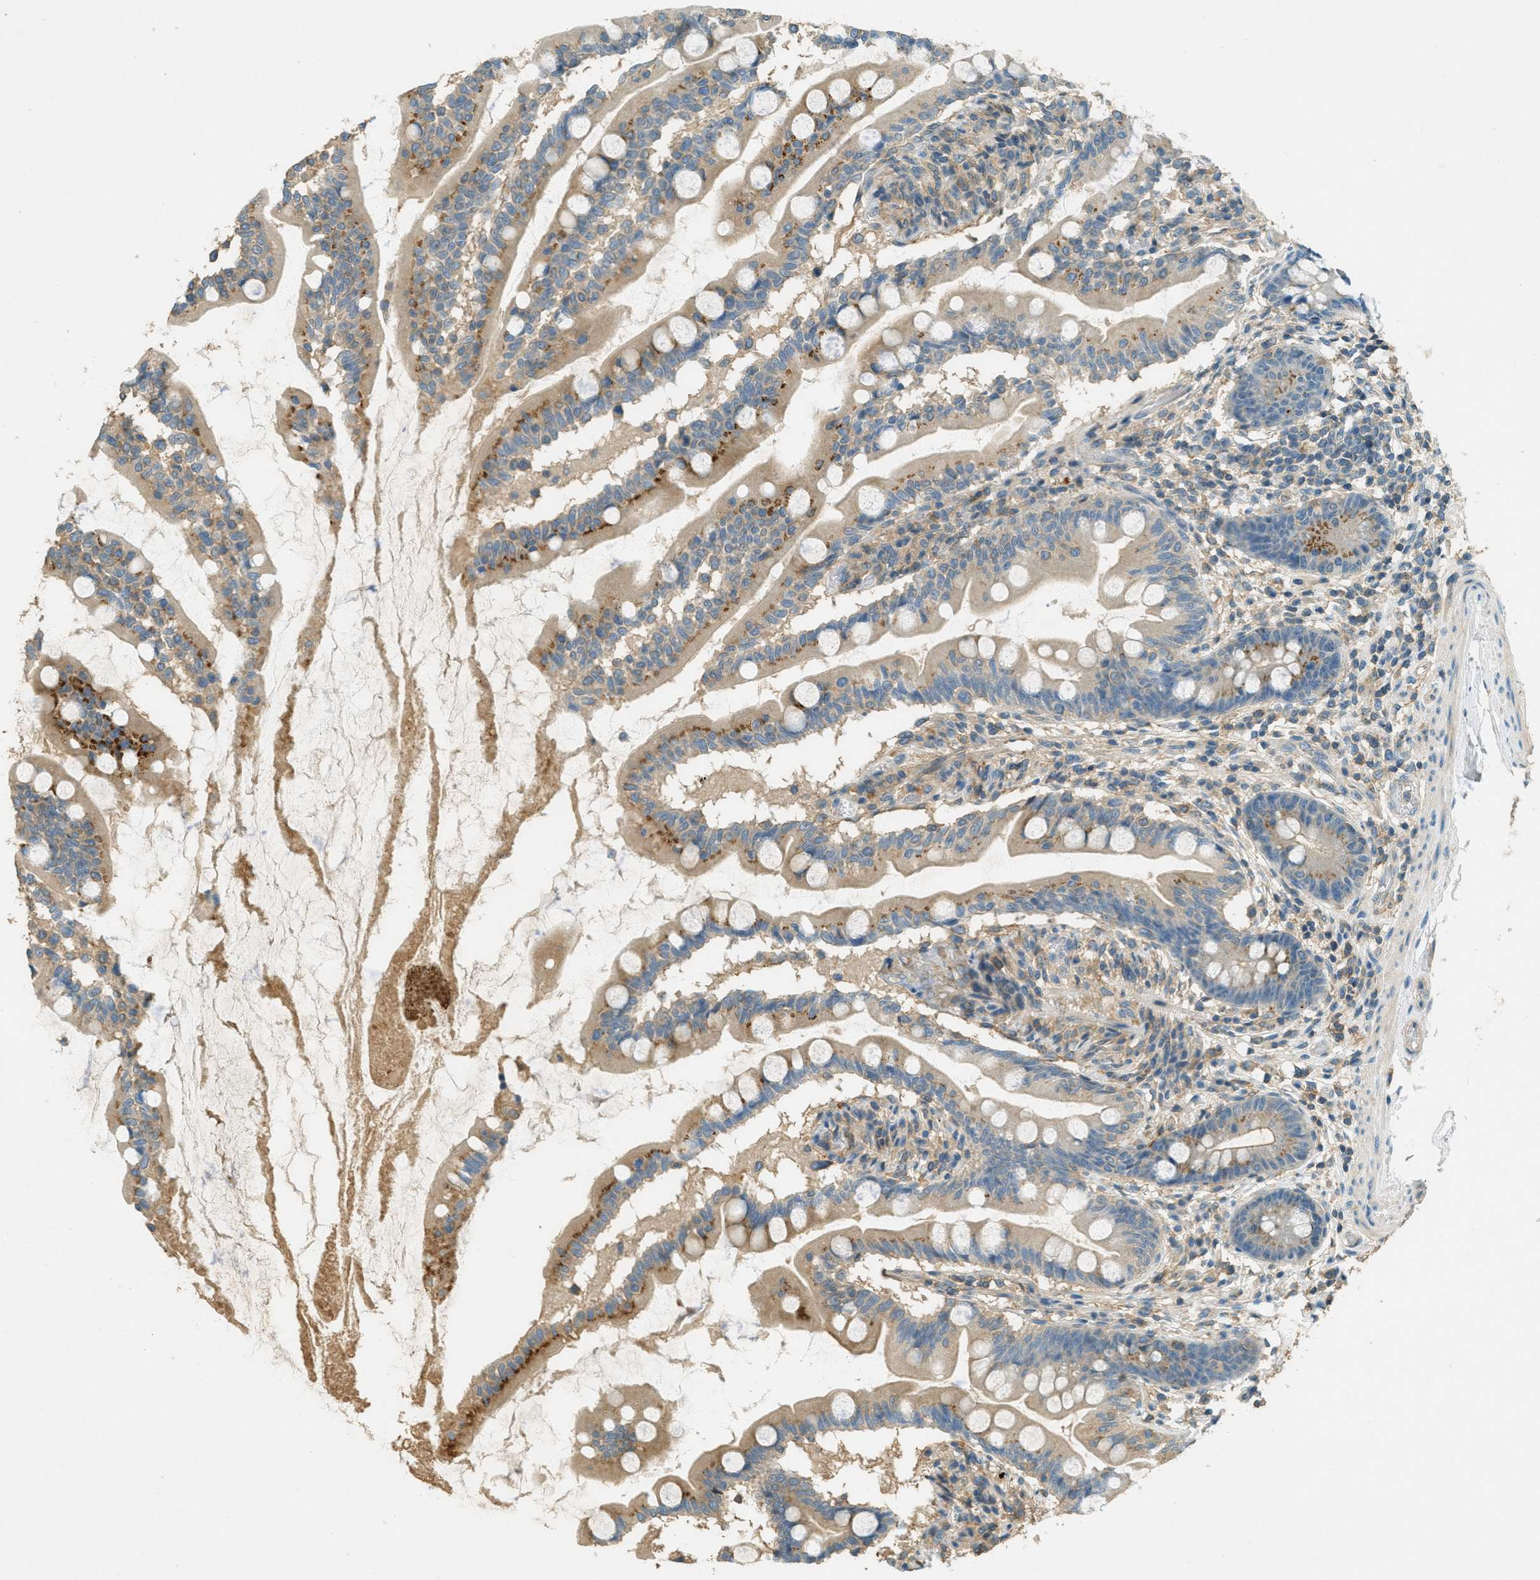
{"staining": {"intensity": "strong", "quantity": ">75%", "location": "cytoplasmic/membranous"}, "tissue": "small intestine", "cell_type": "Glandular cells", "image_type": "normal", "snomed": [{"axis": "morphology", "description": "Normal tissue, NOS"}, {"axis": "topography", "description": "Small intestine"}], "caption": "Small intestine was stained to show a protein in brown. There is high levels of strong cytoplasmic/membranous expression in about >75% of glandular cells.", "gene": "NUDT4B", "patient": {"sex": "female", "age": 56}}